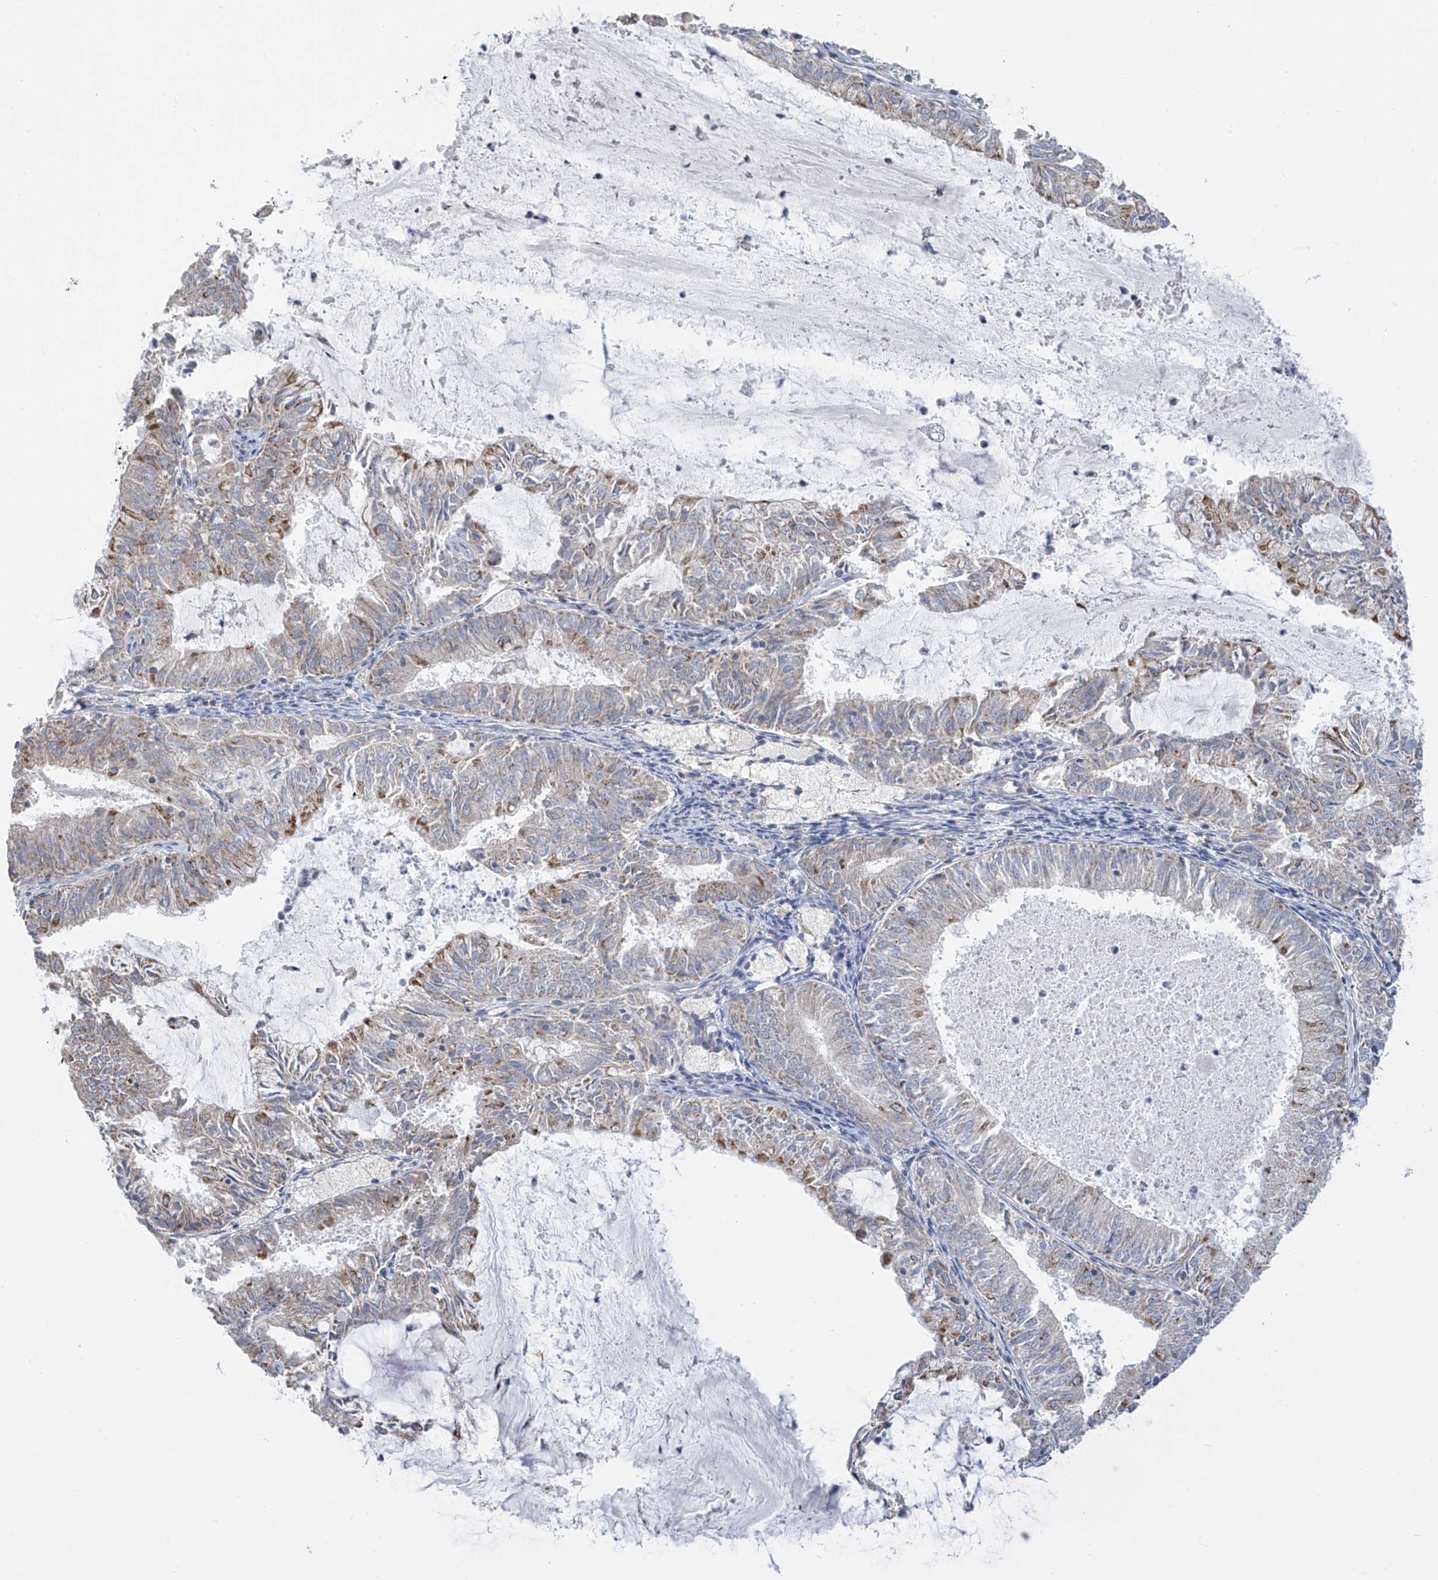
{"staining": {"intensity": "moderate", "quantity": "<25%", "location": "cytoplasmic/membranous"}, "tissue": "endometrial cancer", "cell_type": "Tumor cells", "image_type": "cancer", "snomed": [{"axis": "morphology", "description": "Adenocarcinoma, NOS"}, {"axis": "topography", "description": "Endometrium"}], "caption": "The histopathology image demonstrates a brown stain indicating the presence of a protein in the cytoplasmic/membranous of tumor cells in endometrial cancer. (DAB IHC with brightfield microscopy, high magnification).", "gene": "PNPT1", "patient": {"sex": "female", "age": 57}}